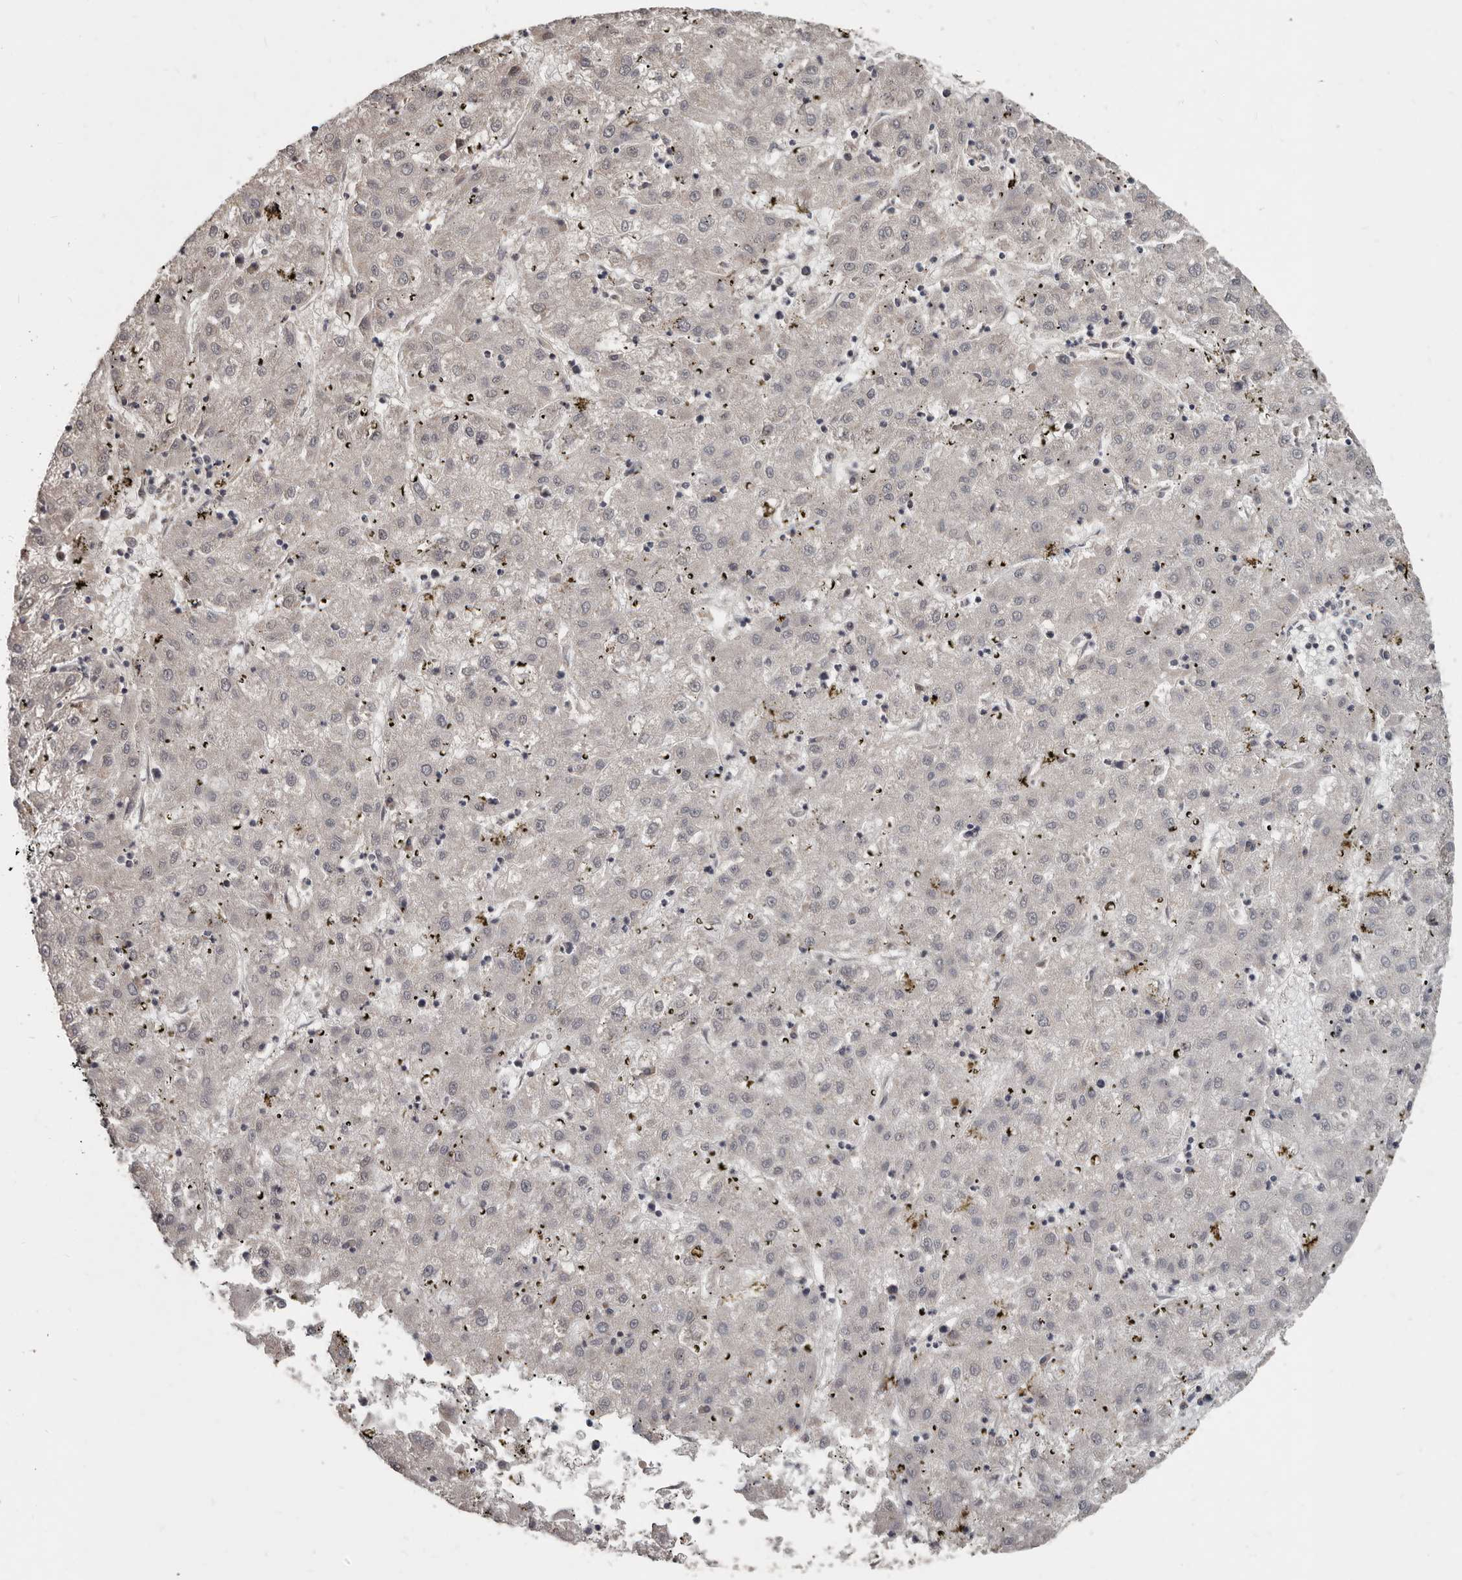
{"staining": {"intensity": "weak", "quantity": "<25%", "location": "nuclear"}, "tissue": "liver cancer", "cell_type": "Tumor cells", "image_type": "cancer", "snomed": [{"axis": "morphology", "description": "Carcinoma, Hepatocellular, NOS"}, {"axis": "topography", "description": "Liver"}], "caption": "The image shows no significant positivity in tumor cells of hepatocellular carcinoma (liver).", "gene": "ZFP14", "patient": {"sex": "male", "age": 72}}